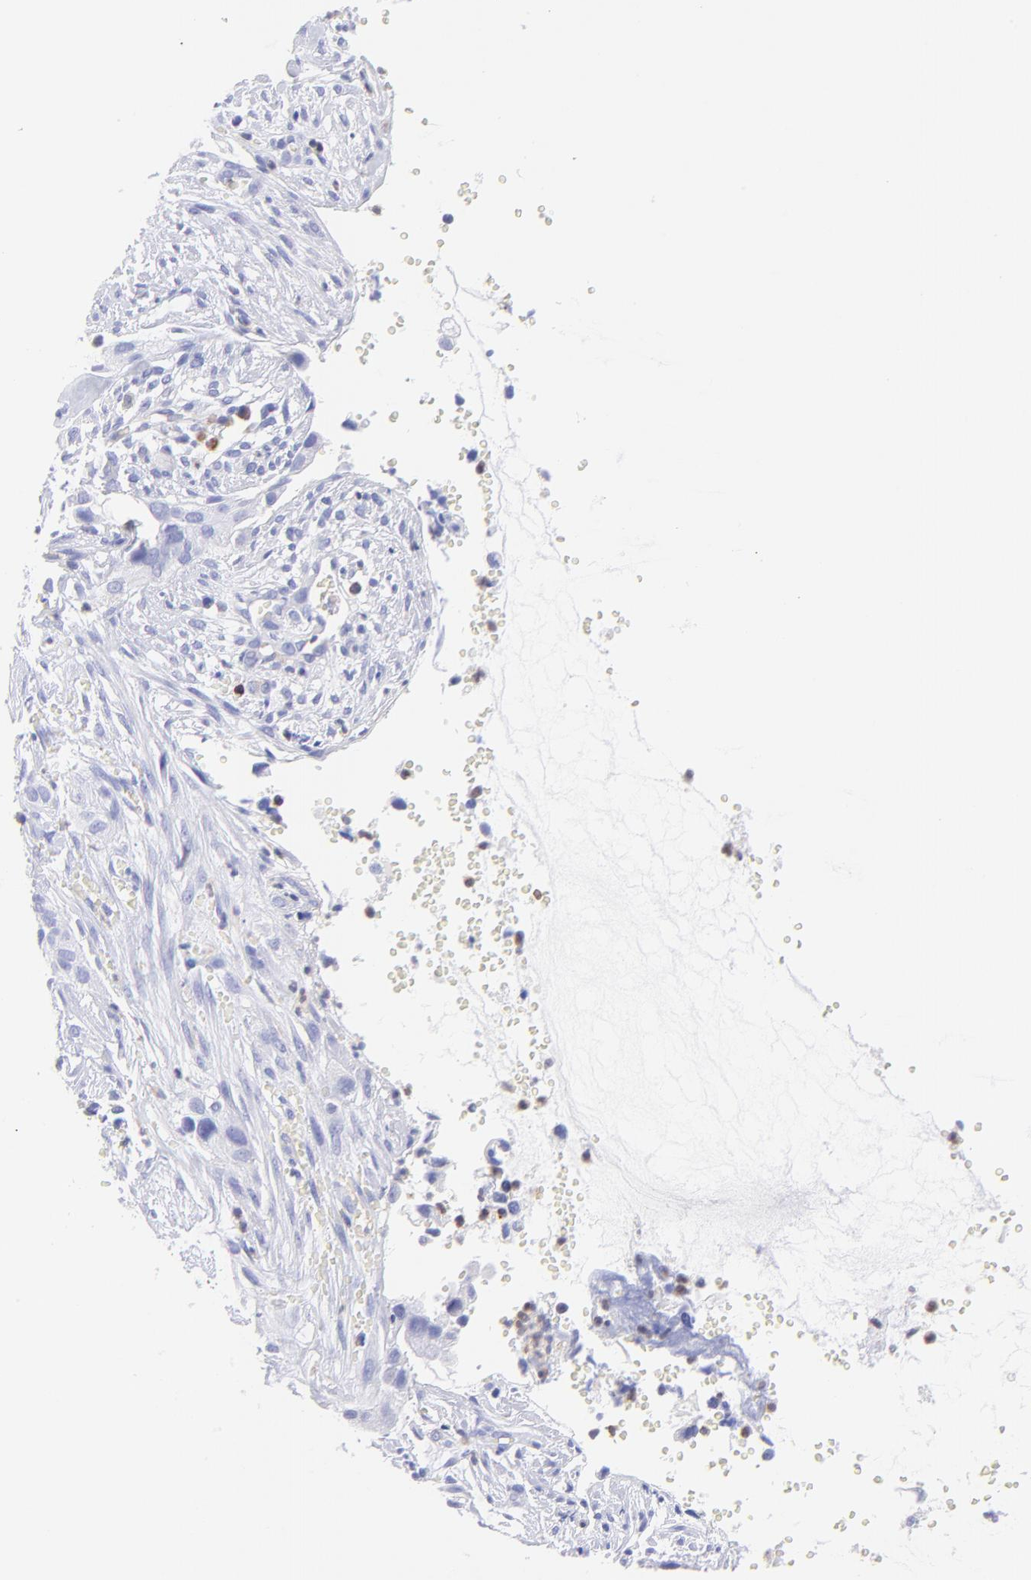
{"staining": {"intensity": "negative", "quantity": "none", "location": "none"}, "tissue": "cervical cancer", "cell_type": "Tumor cells", "image_type": "cancer", "snomed": [{"axis": "morphology", "description": "Normal tissue, NOS"}, {"axis": "morphology", "description": "Squamous cell carcinoma, NOS"}, {"axis": "topography", "description": "Cervix"}], "caption": "An immunohistochemistry (IHC) histopathology image of cervical cancer (squamous cell carcinoma) is shown. There is no staining in tumor cells of cervical cancer (squamous cell carcinoma).", "gene": "IRAG2", "patient": {"sex": "female", "age": 45}}